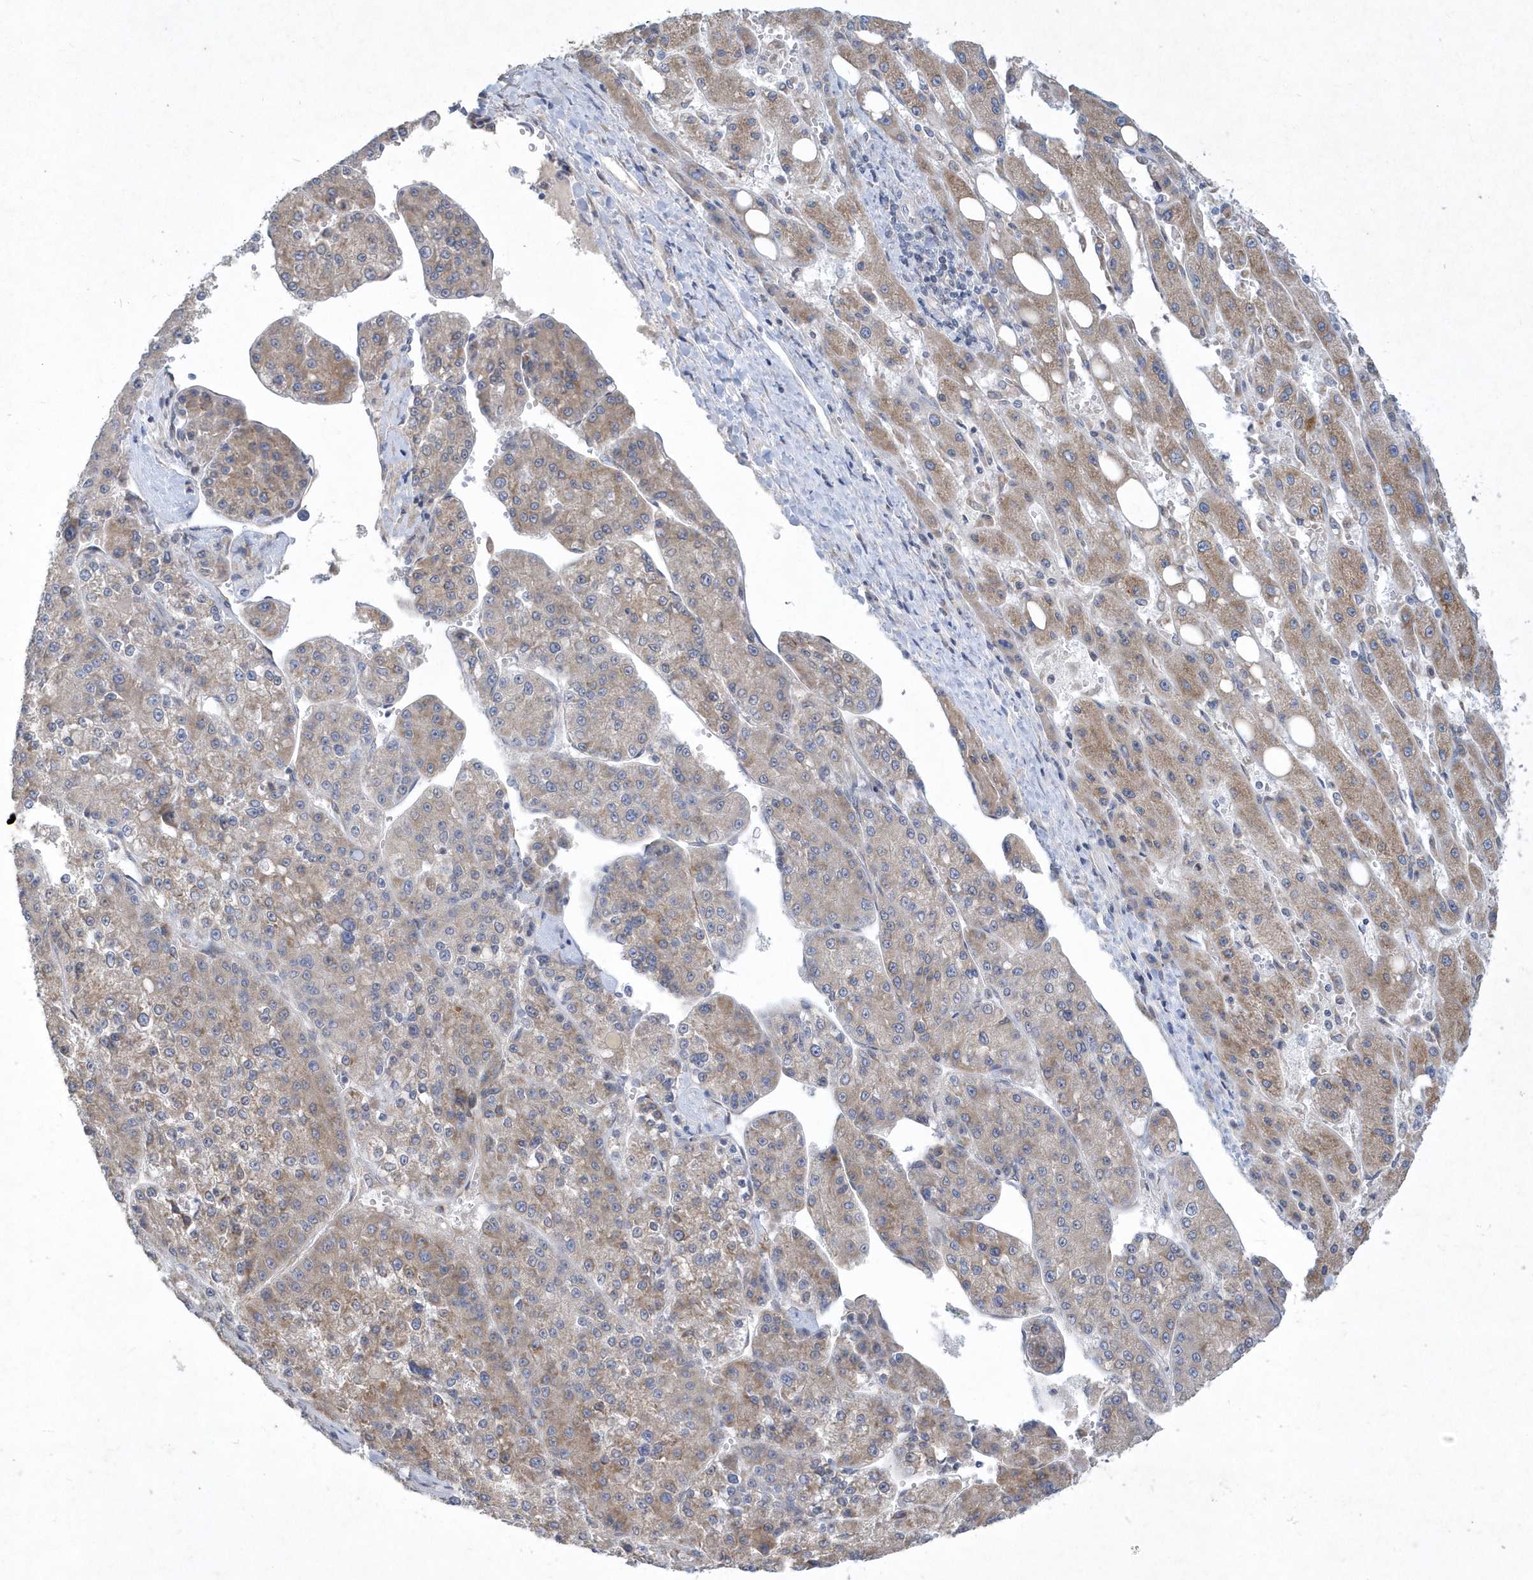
{"staining": {"intensity": "weak", "quantity": ">75%", "location": "cytoplasmic/membranous"}, "tissue": "liver cancer", "cell_type": "Tumor cells", "image_type": "cancer", "snomed": [{"axis": "morphology", "description": "Carcinoma, Hepatocellular, NOS"}, {"axis": "topography", "description": "Liver"}], "caption": "Brown immunohistochemical staining in liver cancer exhibits weak cytoplasmic/membranous expression in approximately >75% of tumor cells. Using DAB (3,3'-diaminobenzidine) (brown) and hematoxylin (blue) stains, captured at high magnification using brightfield microscopy.", "gene": "DGAT1", "patient": {"sex": "female", "age": 73}}